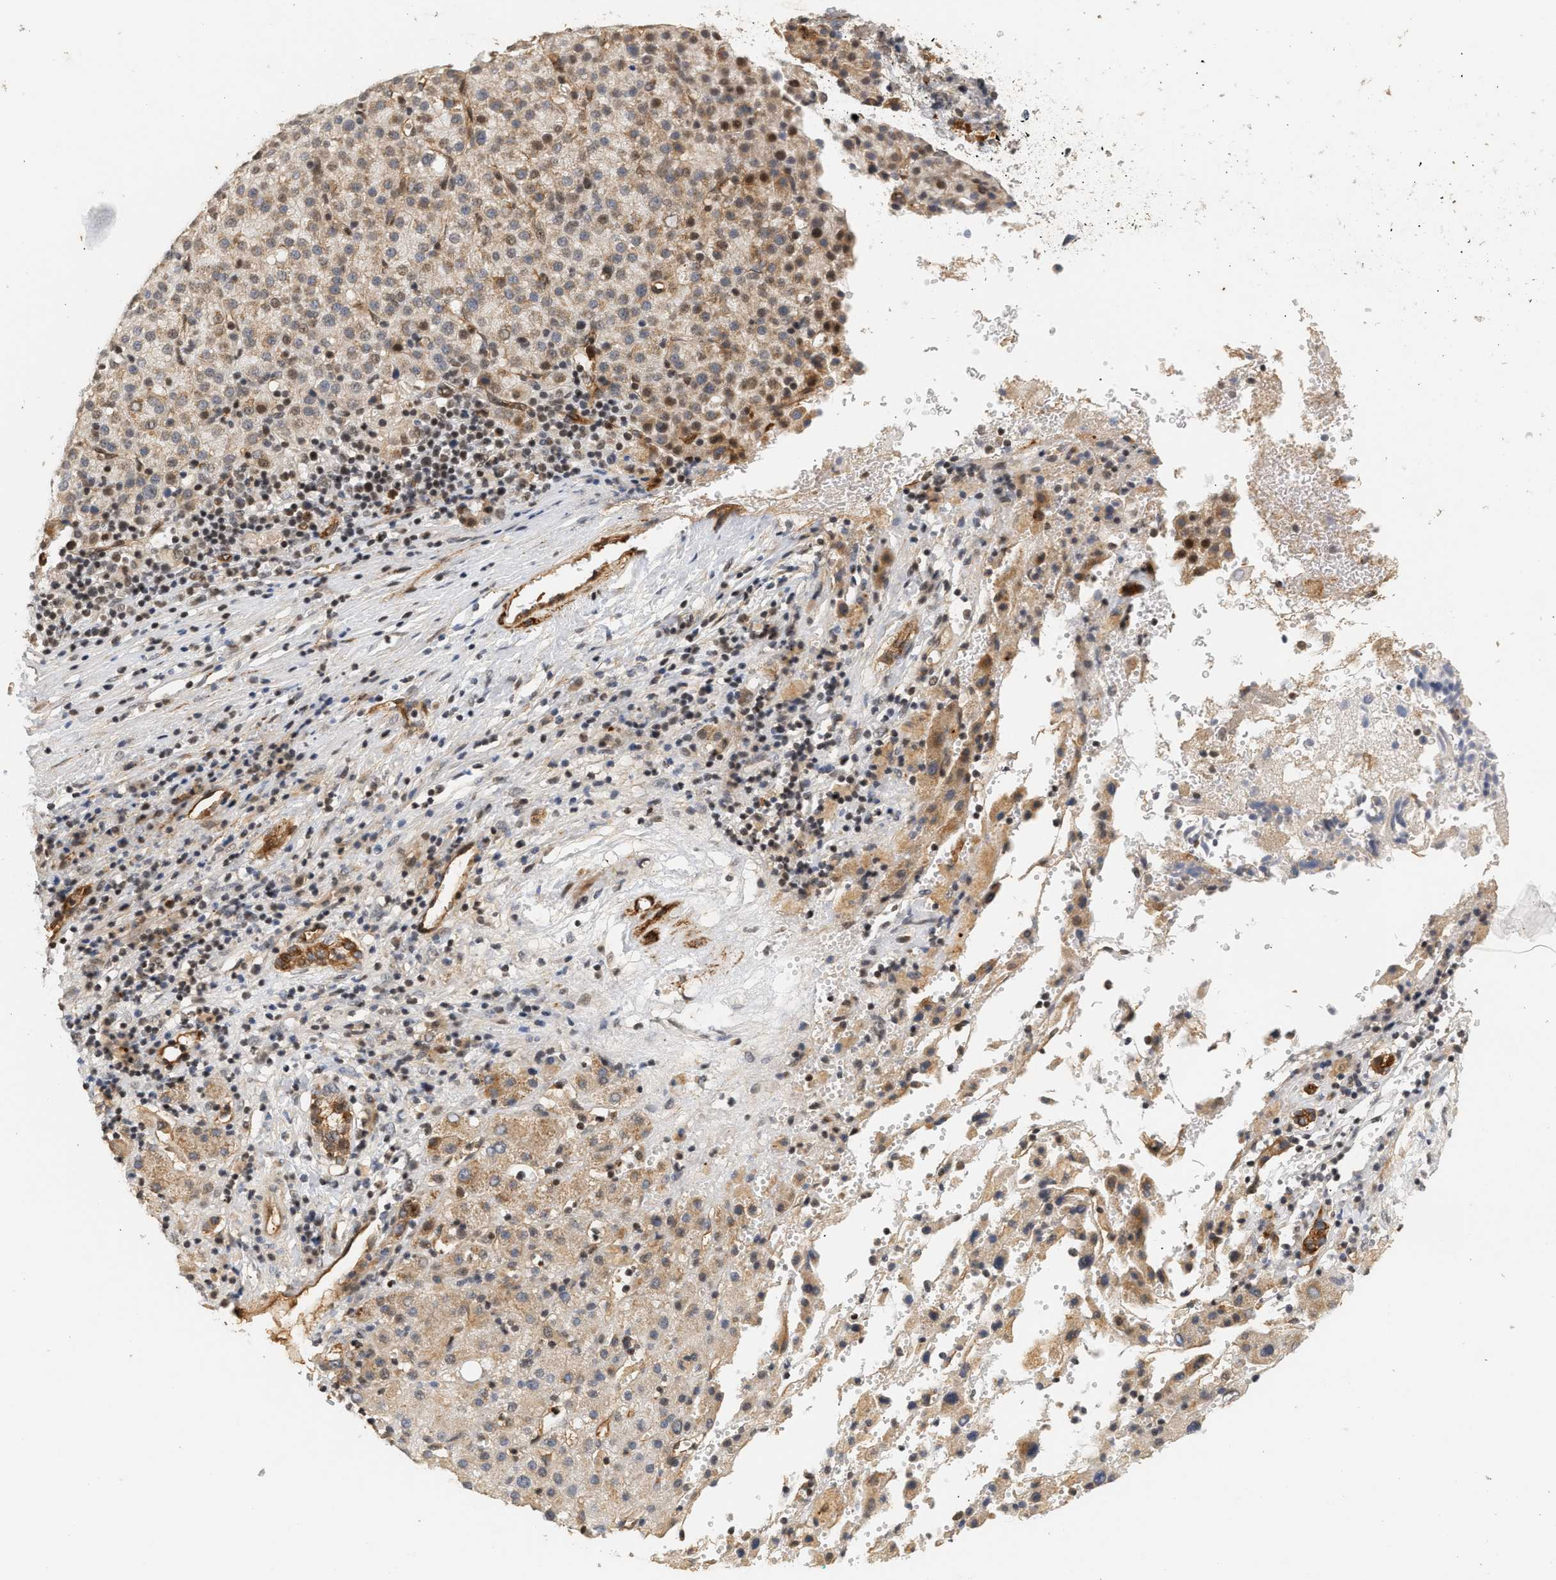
{"staining": {"intensity": "moderate", "quantity": "<25%", "location": "cytoplasmic/membranous,nuclear"}, "tissue": "liver cancer", "cell_type": "Tumor cells", "image_type": "cancer", "snomed": [{"axis": "morphology", "description": "Carcinoma, Hepatocellular, NOS"}, {"axis": "topography", "description": "Liver"}], "caption": "Tumor cells reveal moderate cytoplasmic/membranous and nuclear staining in approximately <25% of cells in liver hepatocellular carcinoma. (brown staining indicates protein expression, while blue staining denotes nuclei).", "gene": "PLXND1", "patient": {"sex": "female", "age": 58}}